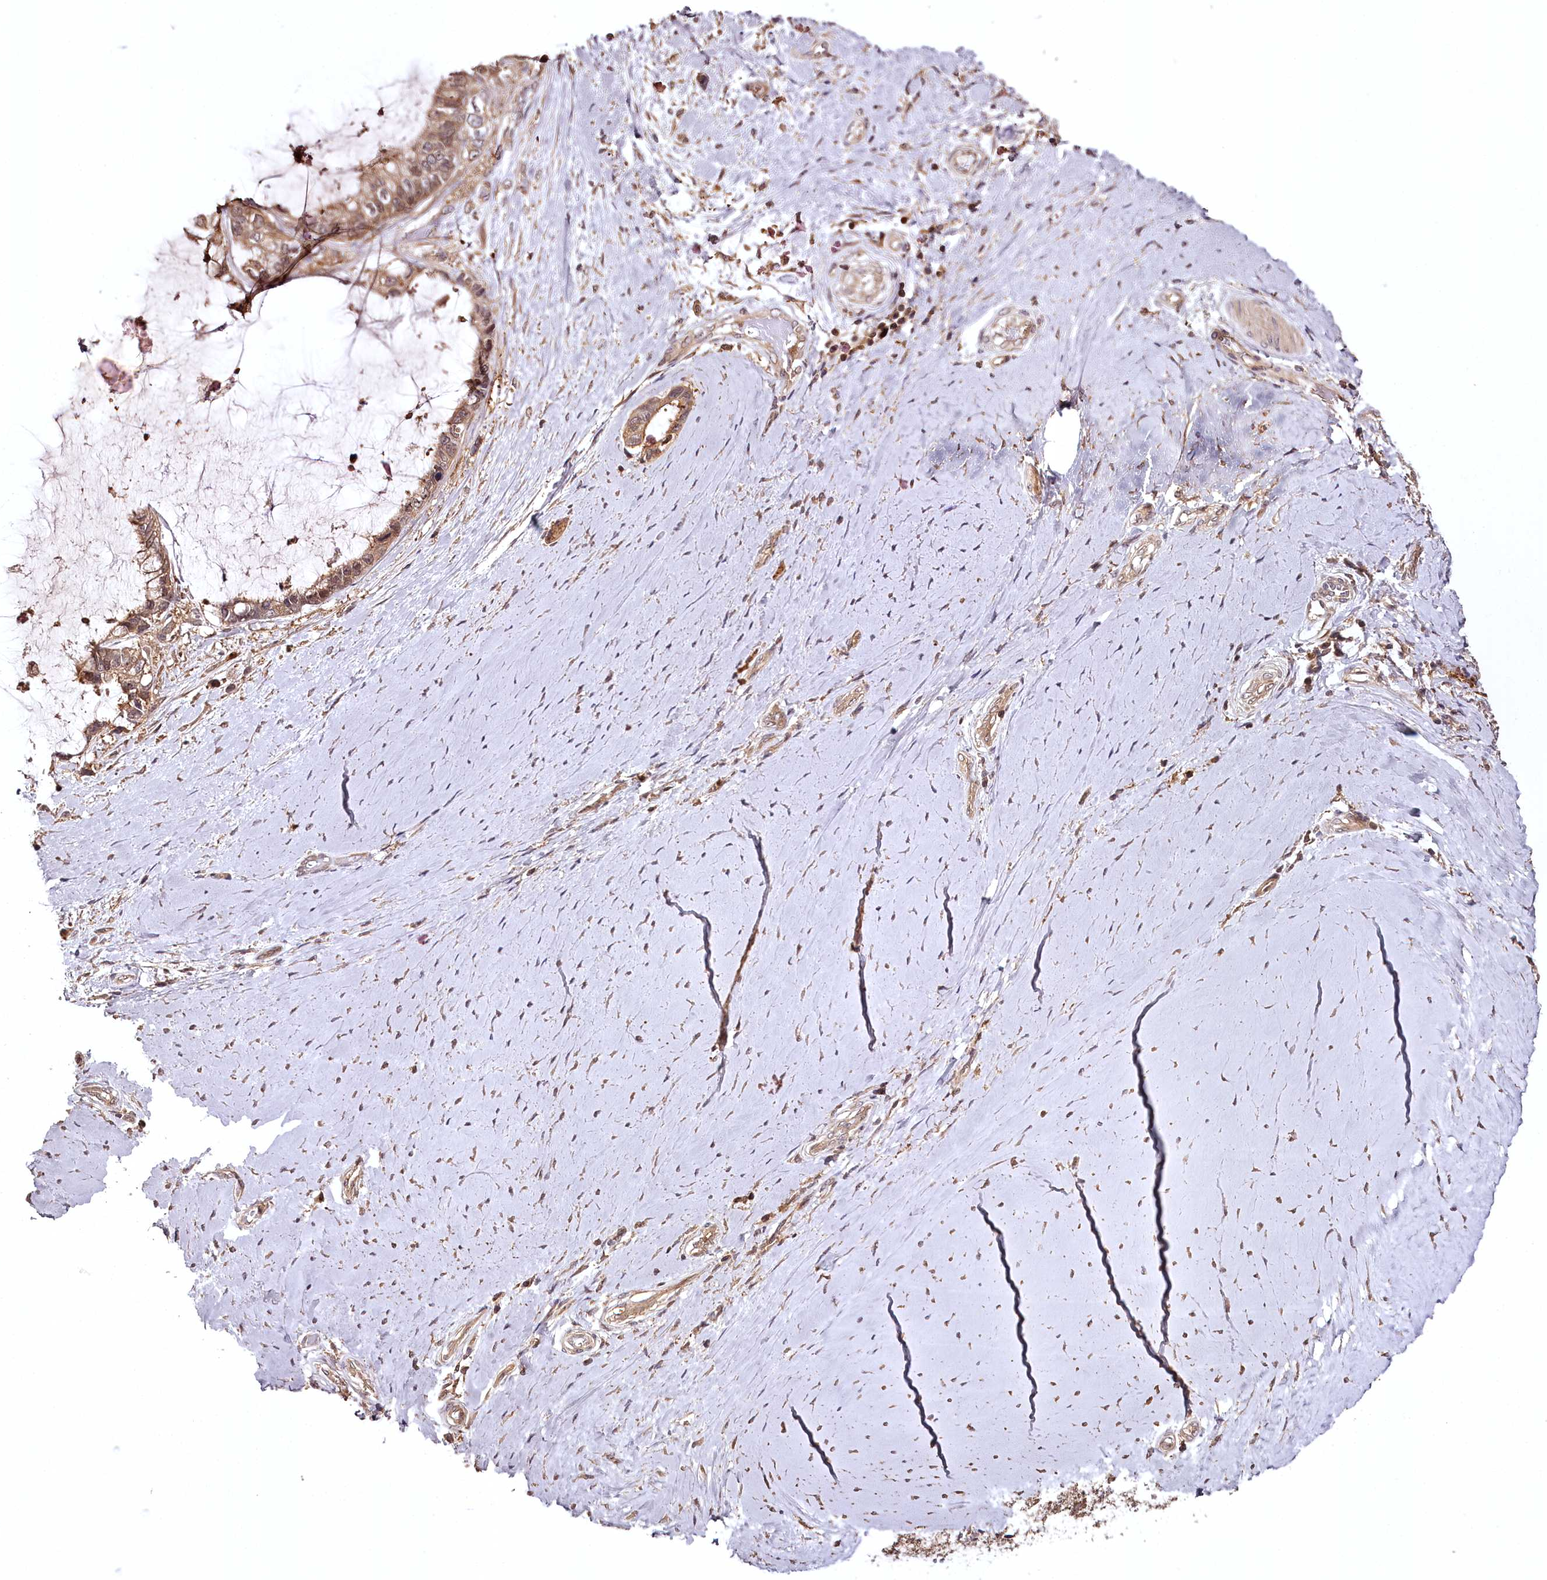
{"staining": {"intensity": "moderate", "quantity": ">75%", "location": "cytoplasmic/membranous"}, "tissue": "ovarian cancer", "cell_type": "Tumor cells", "image_type": "cancer", "snomed": [{"axis": "morphology", "description": "Cystadenocarcinoma, mucinous, NOS"}, {"axis": "topography", "description": "Ovary"}], "caption": "Approximately >75% of tumor cells in ovarian cancer (mucinous cystadenocarcinoma) reveal moderate cytoplasmic/membranous protein staining as visualized by brown immunohistochemical staining.", "gene": "TTC12", "patient": {"sex": "female", "age": 39}}